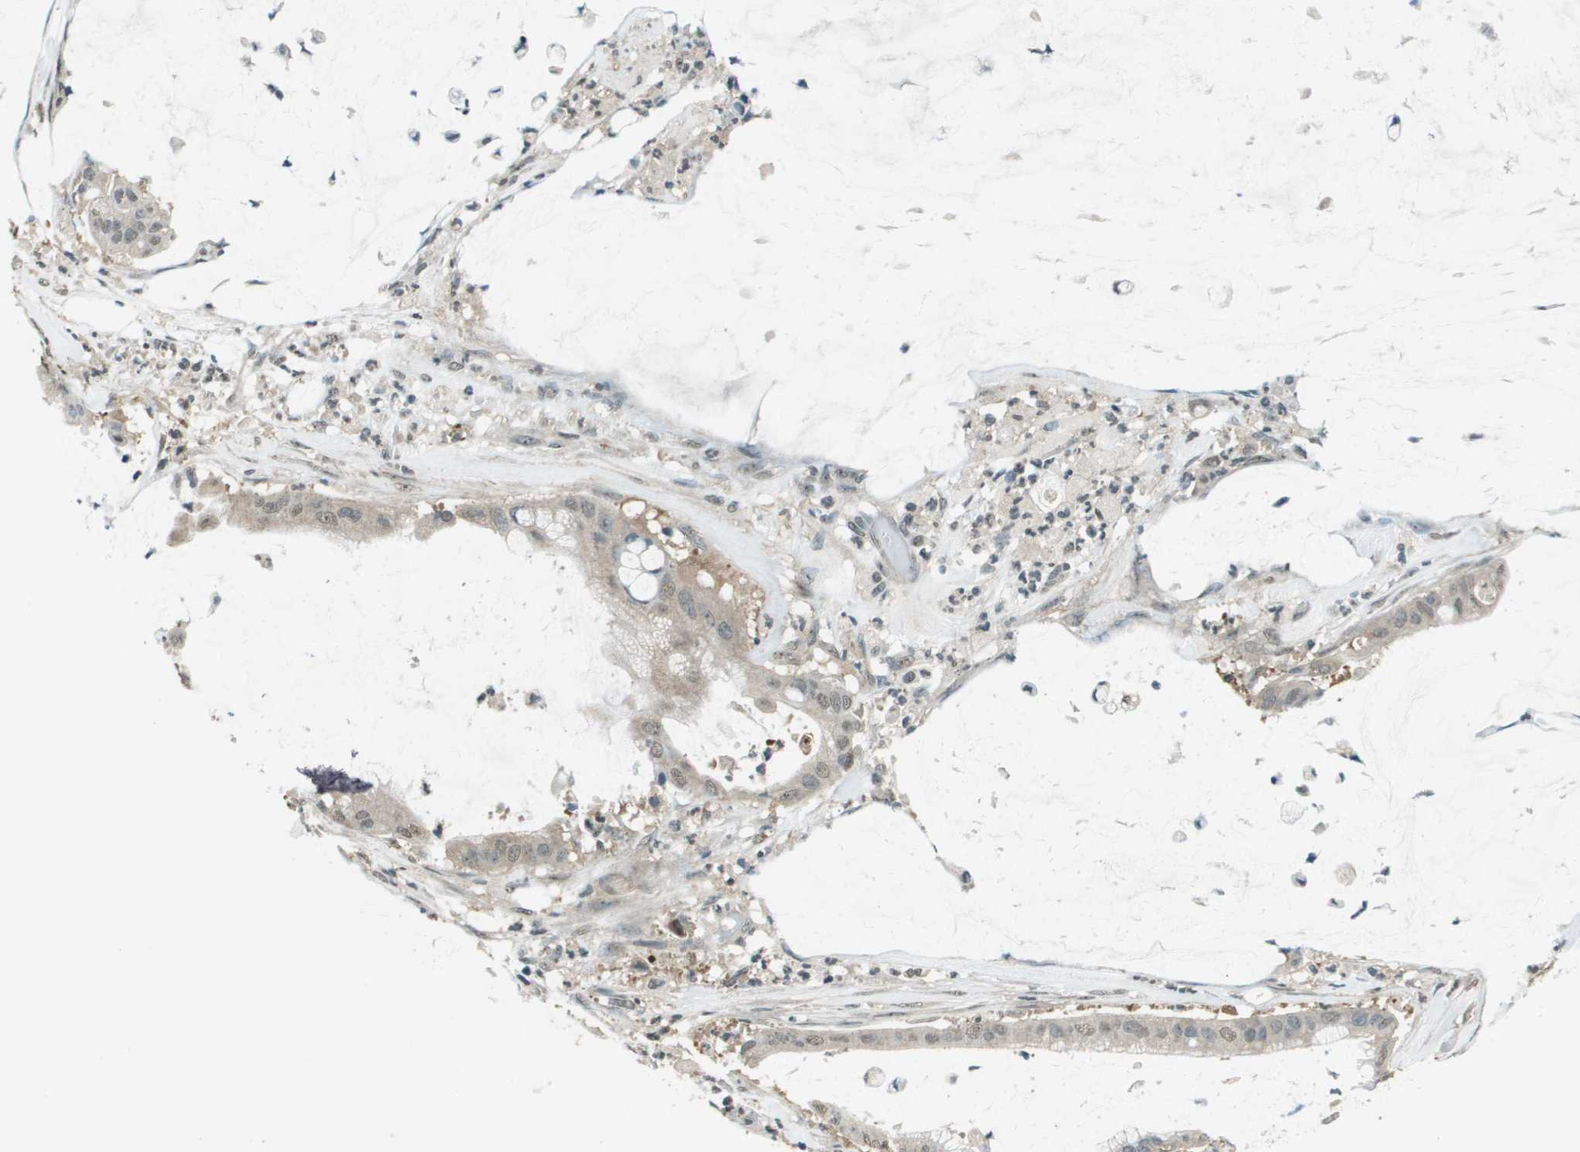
{"staining": {"intensity": "weak", "quantity": "25%-75%", "location": "cytoplasmic/membranous"}, "tissue": "pancreatic cancer", "cell_type": "Tumor cells", "image_type": "cancer", "snomed": [{"axis": "morphology", "description": "Adenocarcinoma, NOS"}, {"axis": "topography", "description": "Pancreas"}], "caption": "Immunohistochemistry micrograph of human pancreatic cancer stained for a protein (brown), which displays low levels of weak cytoplasmic/membranous staining in approximately 25%-75% of tumor cells.", "gene": "SDC3", "patient": {"sex": "male", "age": 41}}